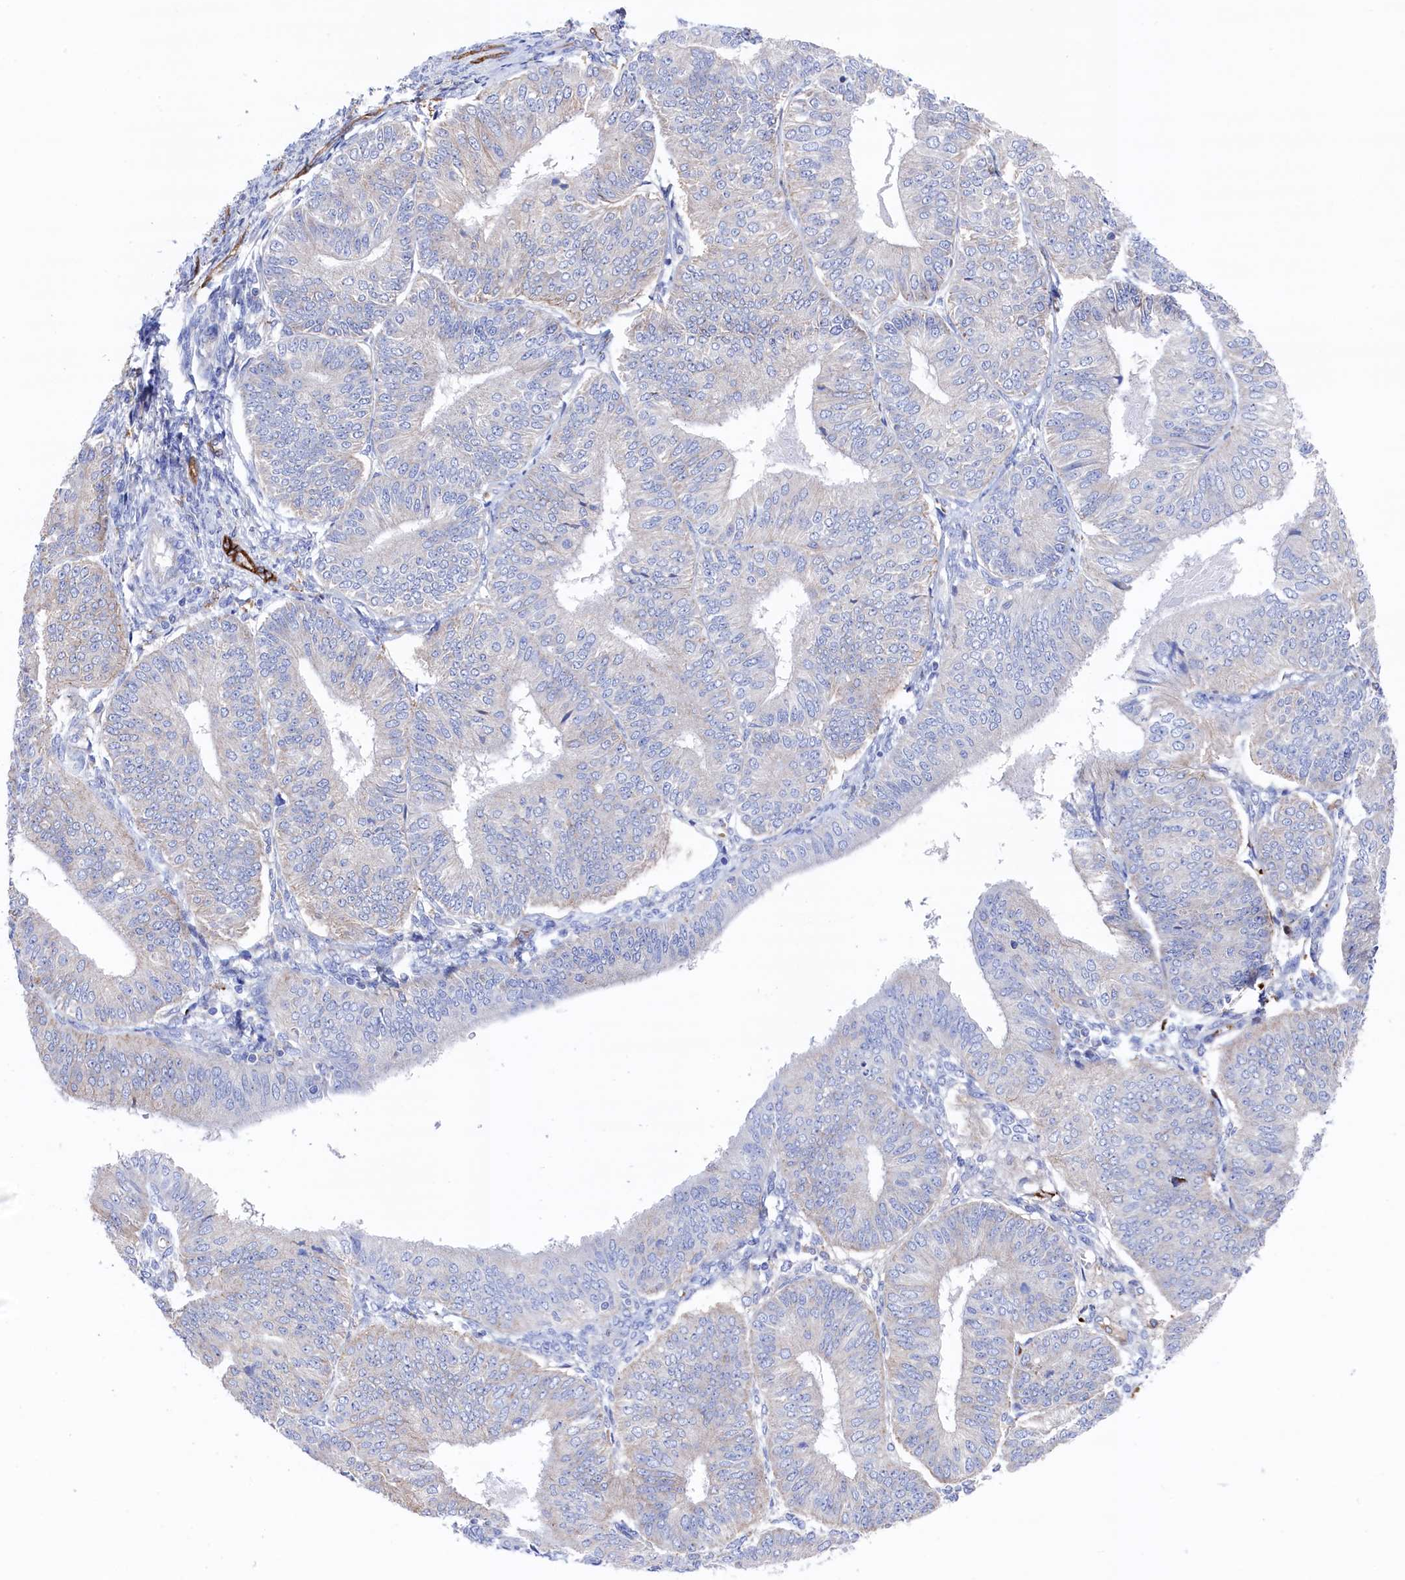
{"staining": {"intensity": "negative", "quantity": "none", "location": "none"}, "tissue": "endometrial cancer", "cell_type": "Tumor cells", "image_type": "cancer", "snomed": [{"axis": "morphology", "description": "Adenocarcinoma, NOS"}, {"axis": "topography", "description": "Endometrium"}], "caption": "A high-resolution histopathology image shows immunohistochemistry staining of adenocarcinoma (endometrial), which demonstrates no significant staining in tumor cells. (Brightfield microscopy of DAB immunohistochemistry (IHC) at high magnification).", "gene": "C12orf73", "patient": {"sex": "female", "age": 58}}